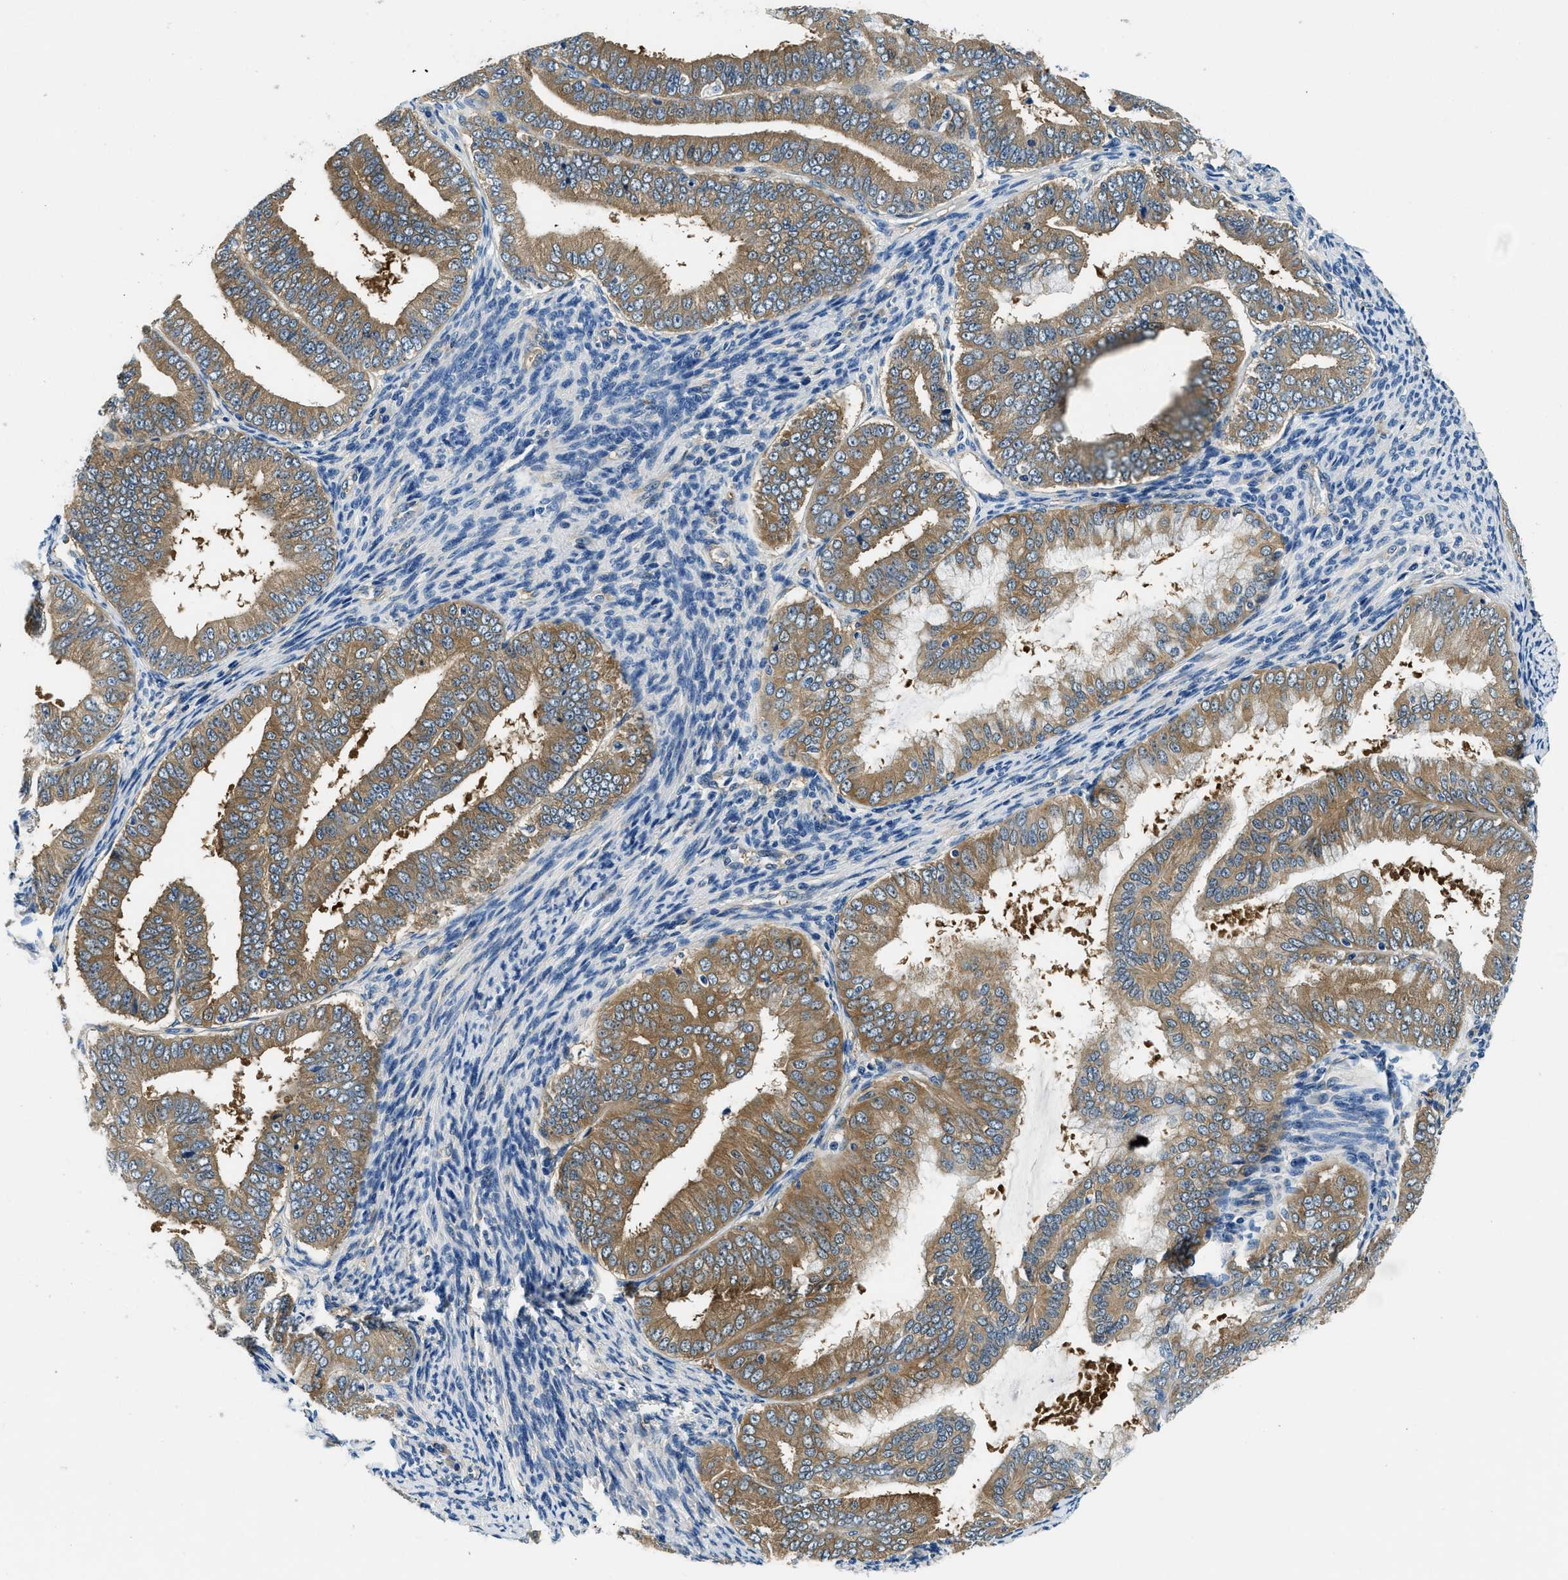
{"staining": {"intensity": "moderate", "quantity": ">75%", "location": "cytoplasmic/membranous"}, "tissue": "endometrial cancer", "cell_type": "Tumor cells", "image_type": "cancer", "snomed": [{"axis": "morphology", "description": "Adenocarcinoma, NOS"}, {"axis": "topography", "description": "Endometrium"}], "caption": "Endometrial cancer (adenocarcinoma) tissue displays moderate cytoplasmic/membranous expression in about >75% of tumor cells, visualized by immunohistochemistry.", "gene": "TWF1", "patient": {"sex": "female", "age": 63}}